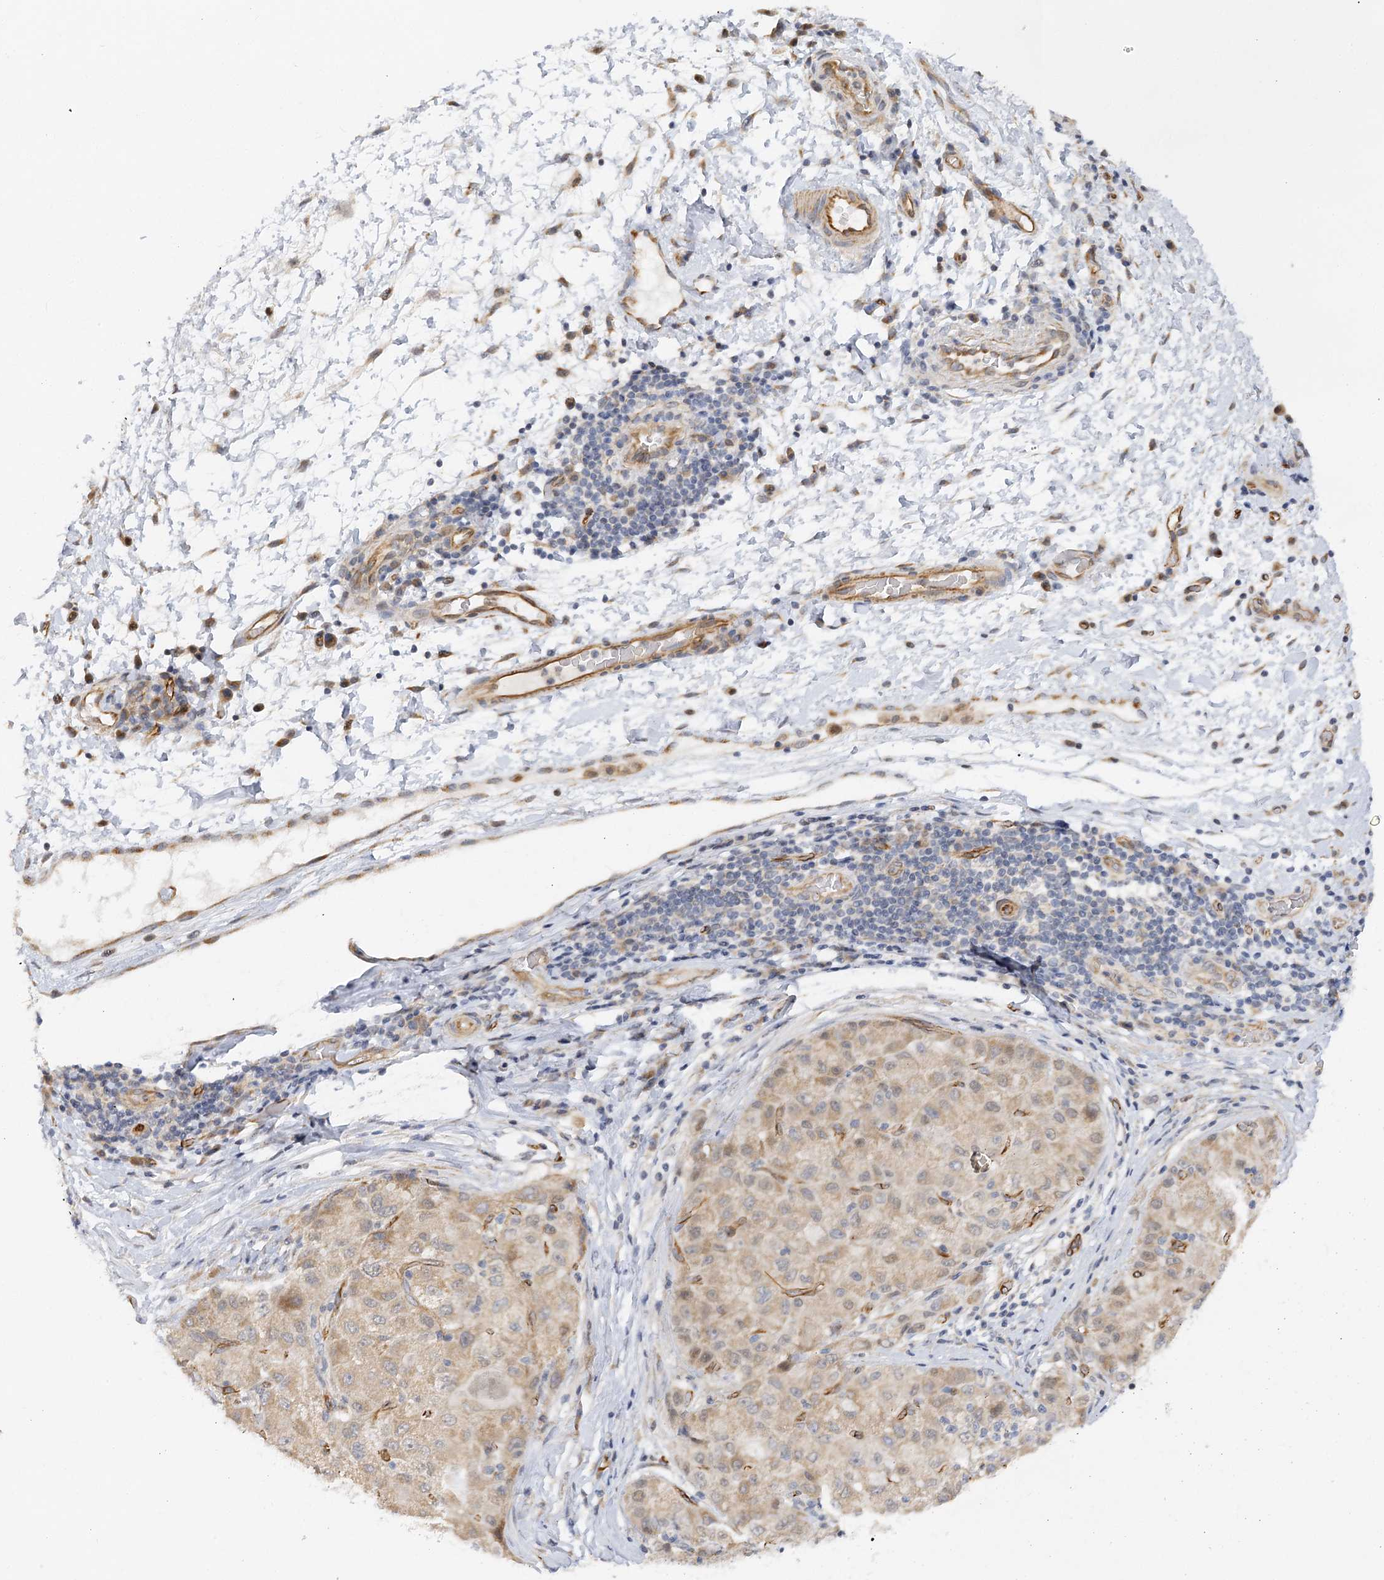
{"staining": {"intensity": "weak", "quantity": "25%-75%", "location": "cytoplasmic/membranous"}, "tissue": "liver cancer", "cell_type": "Tumor cells", "image_type": "cancer", "snomed": [{"axis": "morphology", "description": "Carcinoma, Hepatocellular, NOS"}, {"axis": "topography", "description": "Liver"}], "caption": "Human liver cancer stained for a protein (brown) demonstrates weak cytoplasmic/membranous positive positivity in about 25%-75% of tumor cells.", "gene": "NELL2", "patient": {"sex": "male", "age": 80}}